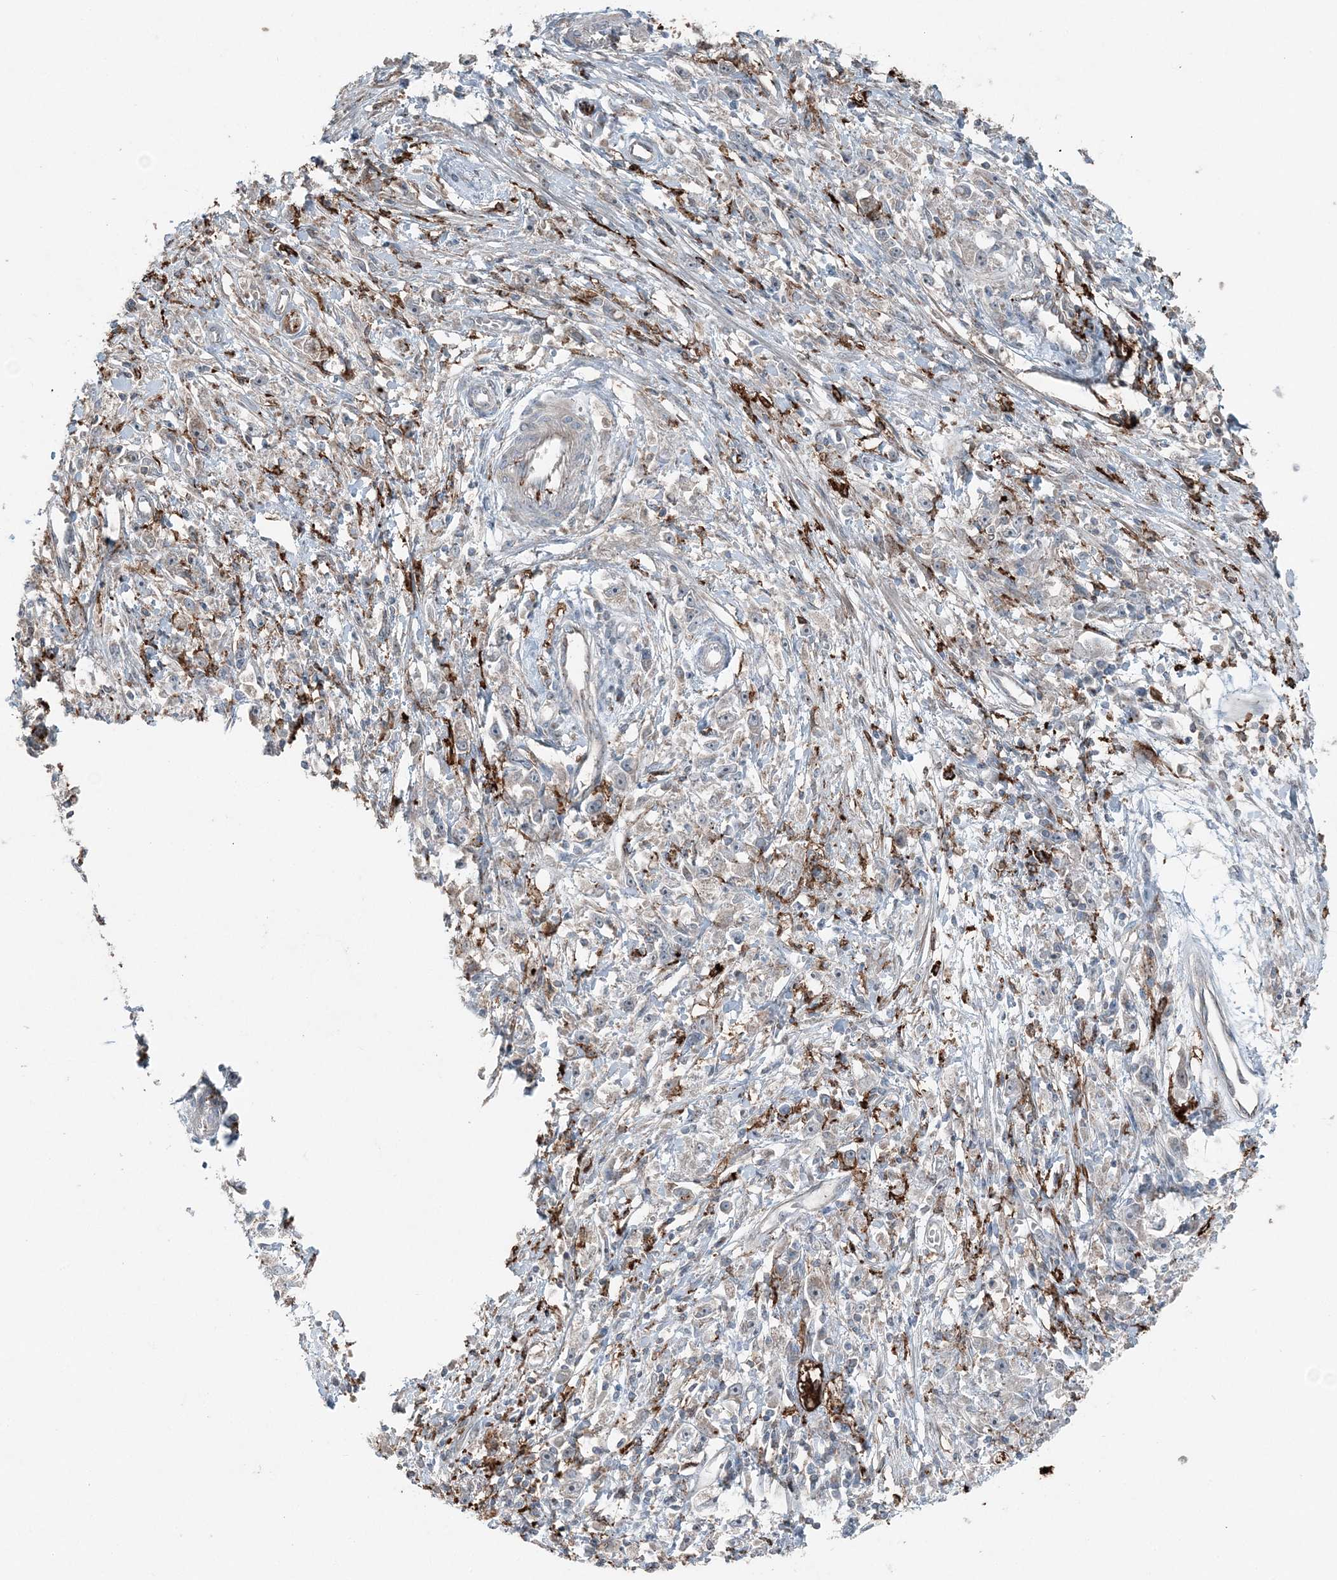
{"staining": {"intensity": "negative", "quantity": "none", "location": "none"}, "tissue": "stomach cancer", "cell_type": "Tumor cells", "image_type": "cancer", "snomed": [{"axis": "morphology", "description": "Adenocarcinoma, NOS"}, {"axis": "topography", "description": "Stomach"}], "caption": "Histopathology image shows no significant protein staining in tumor cells of stomach cancer.", "gene": "KY", "patient": {"sex": "female", "age": 59}}